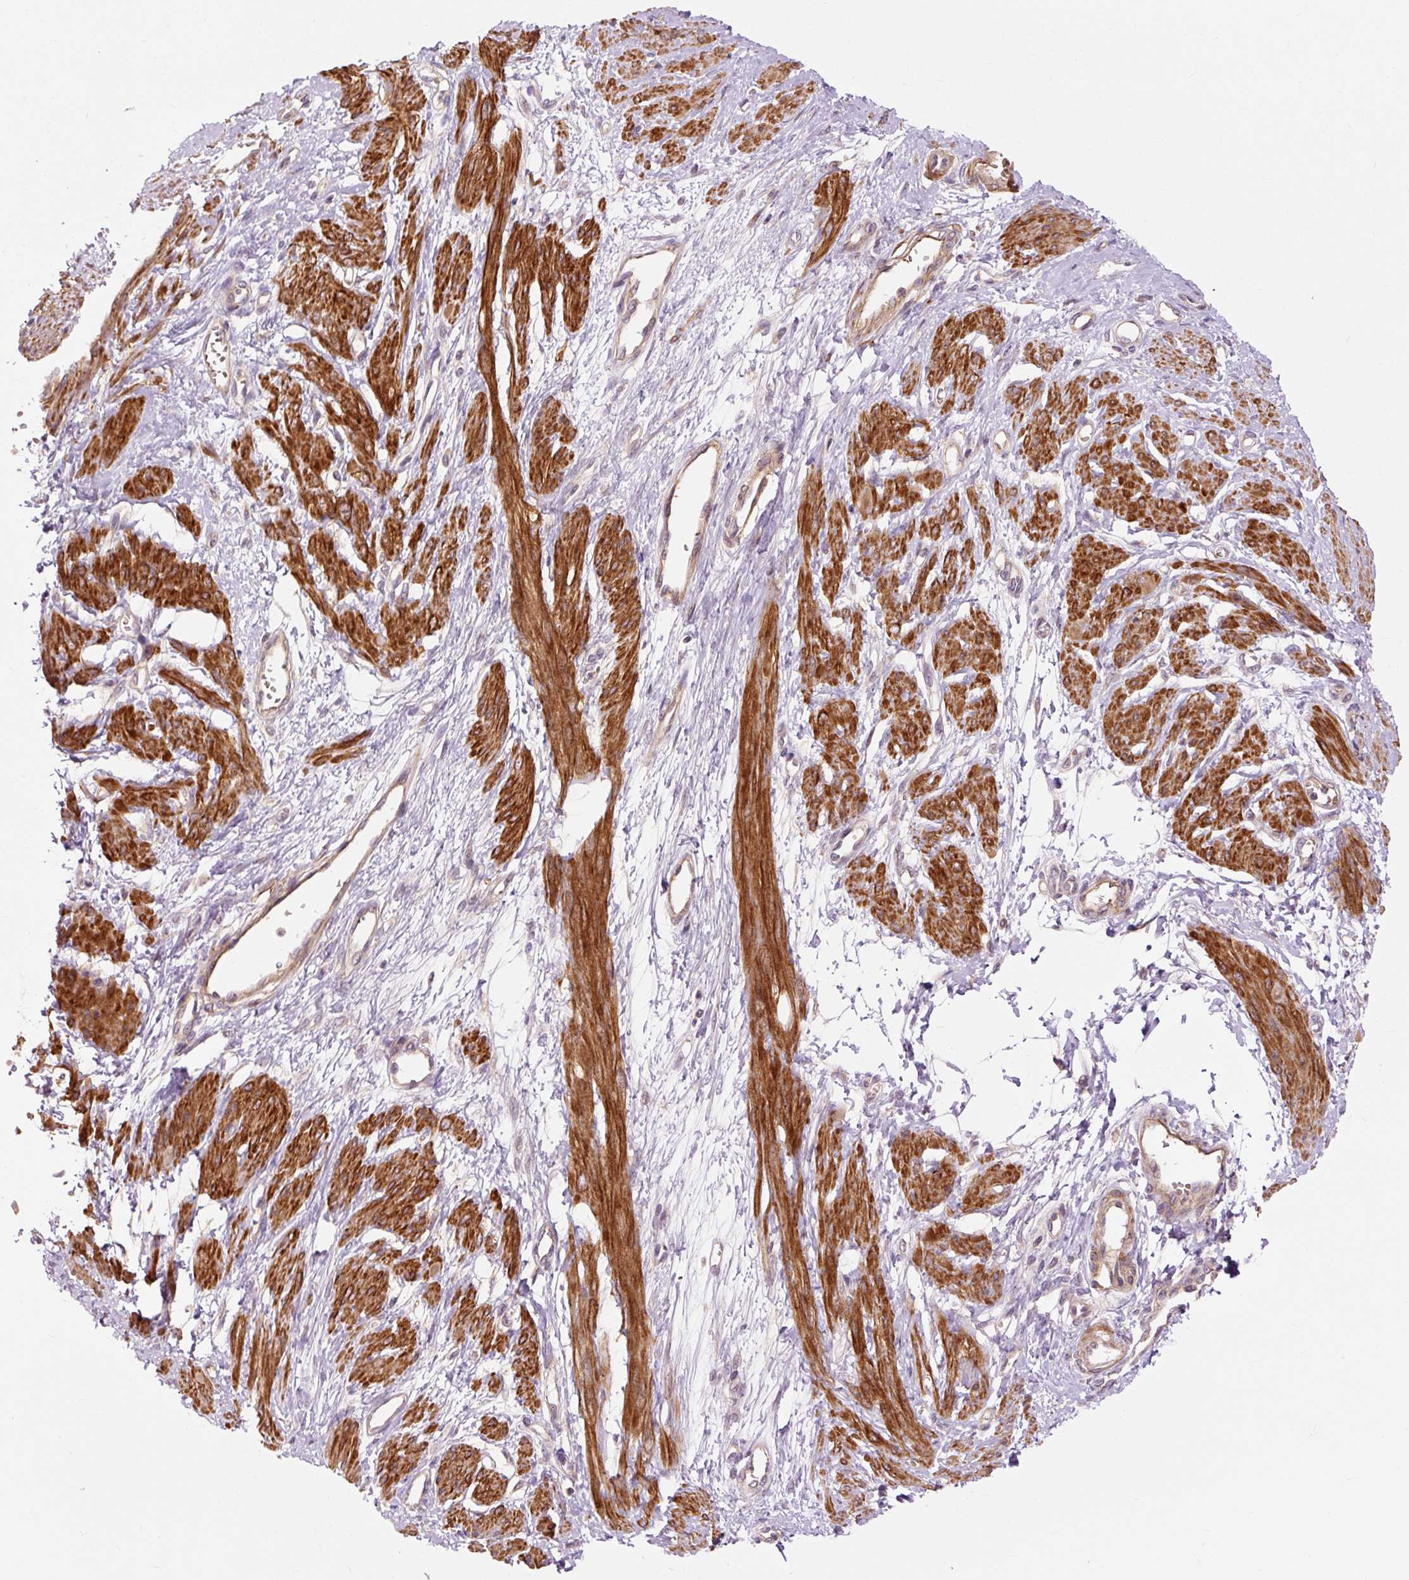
{"staining": {"intensity": "strong", "quantity": ">75%", "location": "cytoplasmic/membranous"}, "tissue": "smooth muscle", "cell_type": "Smooth muscle cells", "image_type": "normal", "snomed": [{"axis": "morphology", "description": "Normal tissue, NOS"}, {"axis": "topography", "description": "Smooth muscle"}, {"axis": "topography", "description": "Uterus"}], "caption": "This histopathology image shows immunohistochemistry staining of unremarkable smooth muscle, with high strong cytoplasmic/membranous expression in approximately >75% of smooth muscle cells.", "gene": "RIPOR3", "patient": {"sex": "female", "age": 39}}